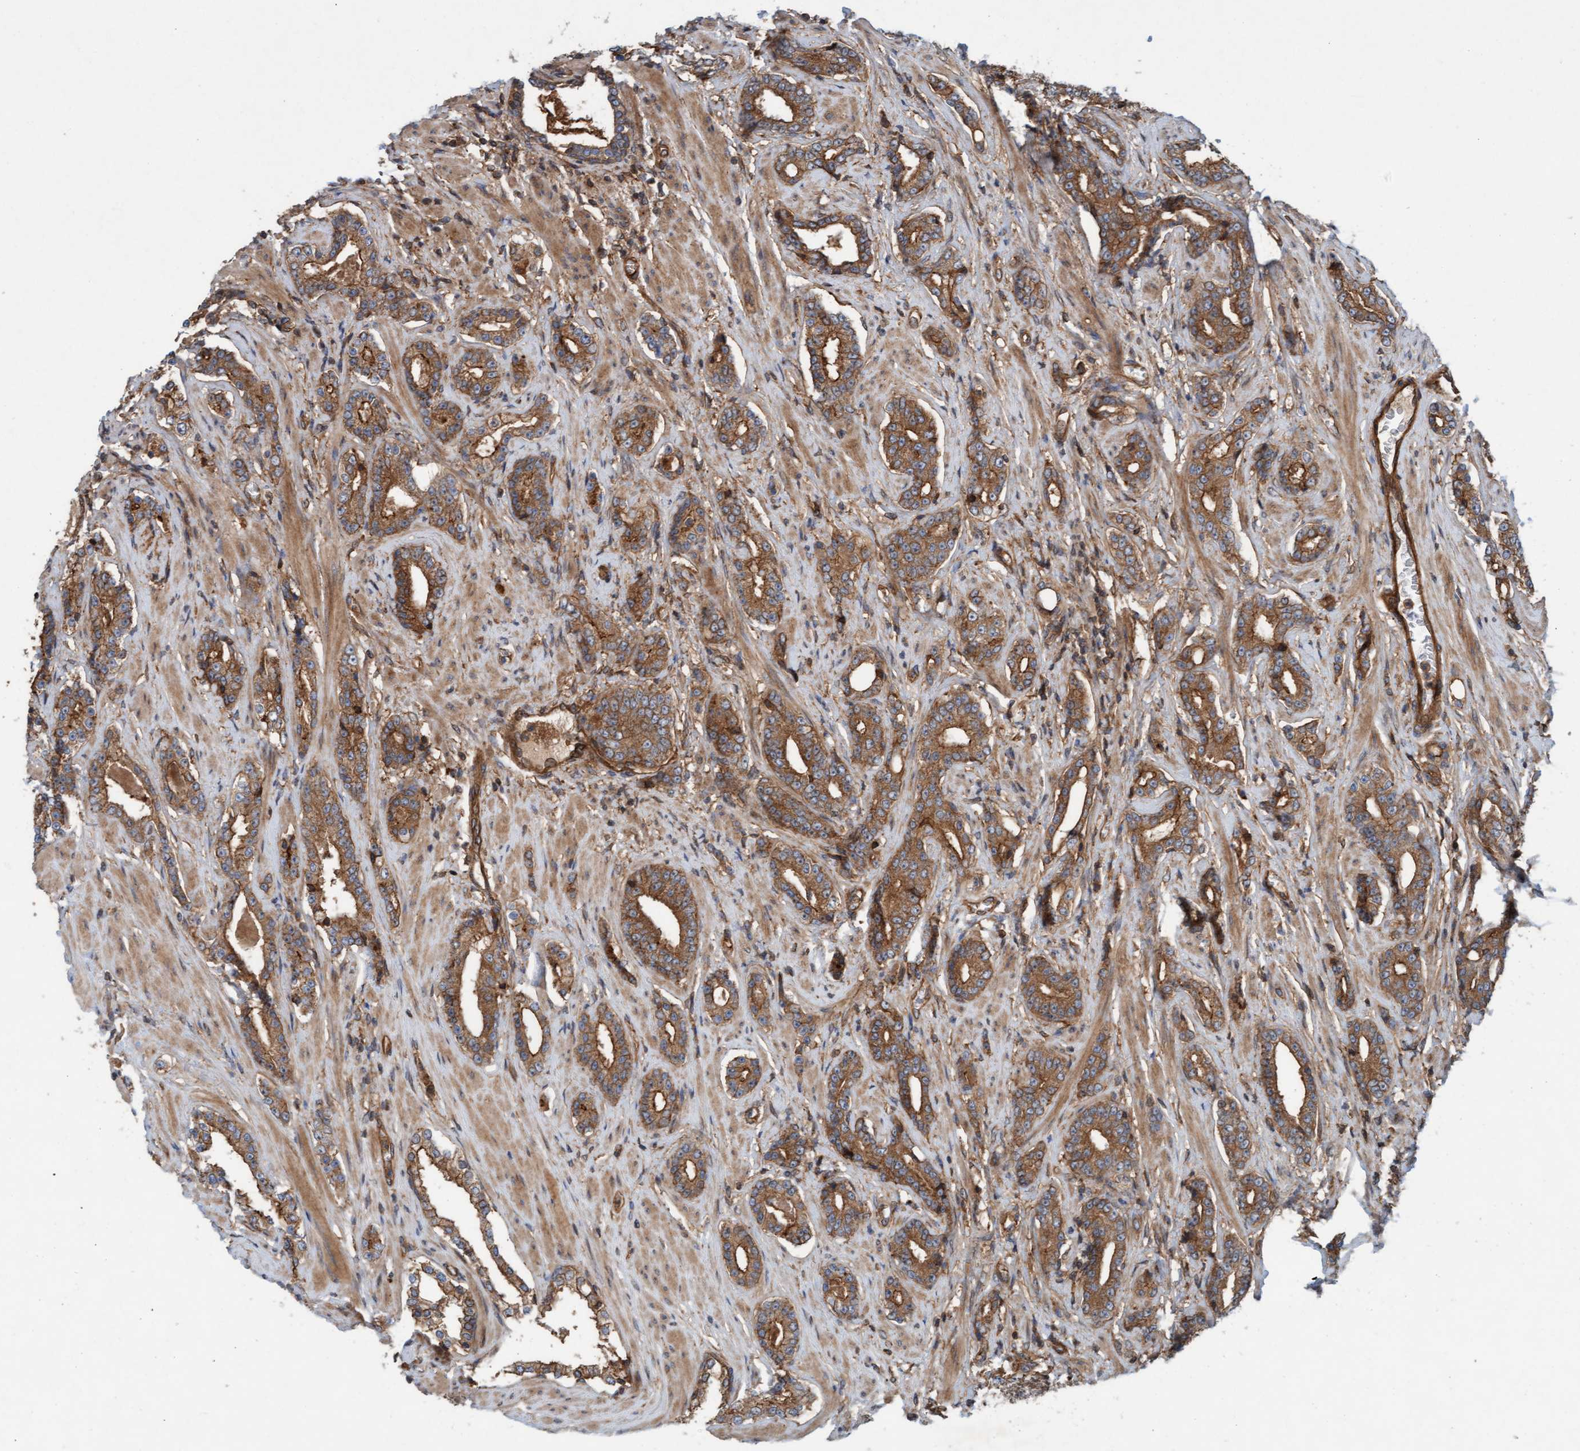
{"staining": {"intensity": "moderate", "quantity": ">75%", "location": "cytoplasmic/membranous"}, "tissue": "prostate cancer", "cell_type": "Tumor cells", "image_type": "cancer", "snomed": [{"axis": "morphology", "description": "Adenocarcinoma, High grade"}, {"axis": "topography", "description": "Prostate"}], "caption": "Prostate adenocarcinoma (high-grade) tissue reveals moderate cytoplasmic/membranous expression in approximately >75% of tumor cells, visualized by immunohistochemistry.", "gene": "ERAL1", "patient": {"sex": "male", "age": 71}}